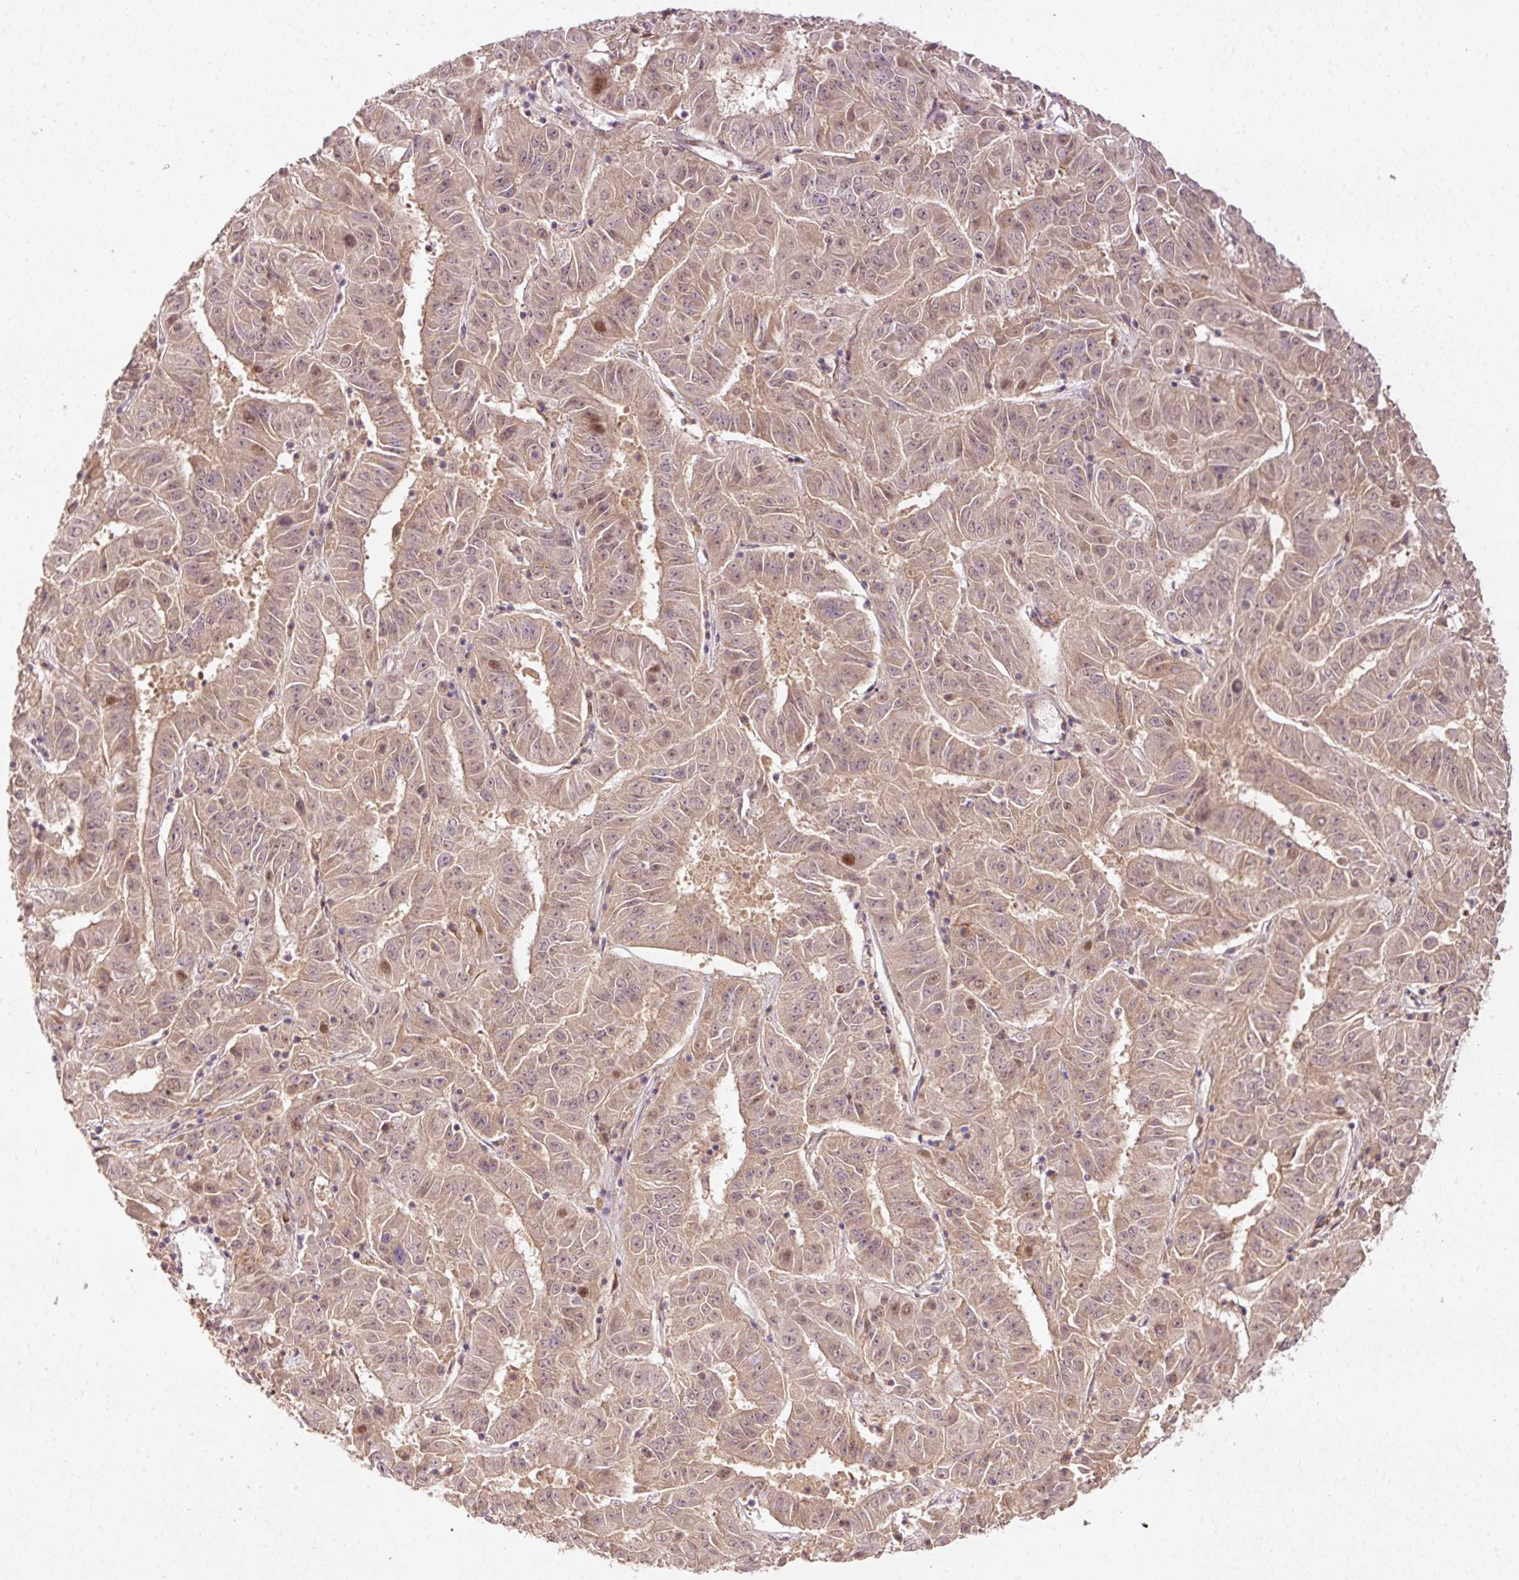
{"staining": {"intensity": "weak", "quantity": "25%-75%", "location": "cytoplasmic/membranous,nuclear"}, "tissue": "pancreatic cancer", "cell_type": "Tumor cells", "image_type": "cancer", "snomed": [{"axis": "morphology", "description": "Adenocarcinoma, NOS"}, {"axis": "topography", "description": "Pancreas"}], "caption": "Pancreatic cancer stained with DAB (3,3'-diaminobenzidine) IHC demonstrates low levels of weak cytoplasmic/membranous and nuclear positivity in approximately 25%-75% of tumor cells.", "gene": "PCDHB1", "patient": {"sex": "male", "age": 63}}